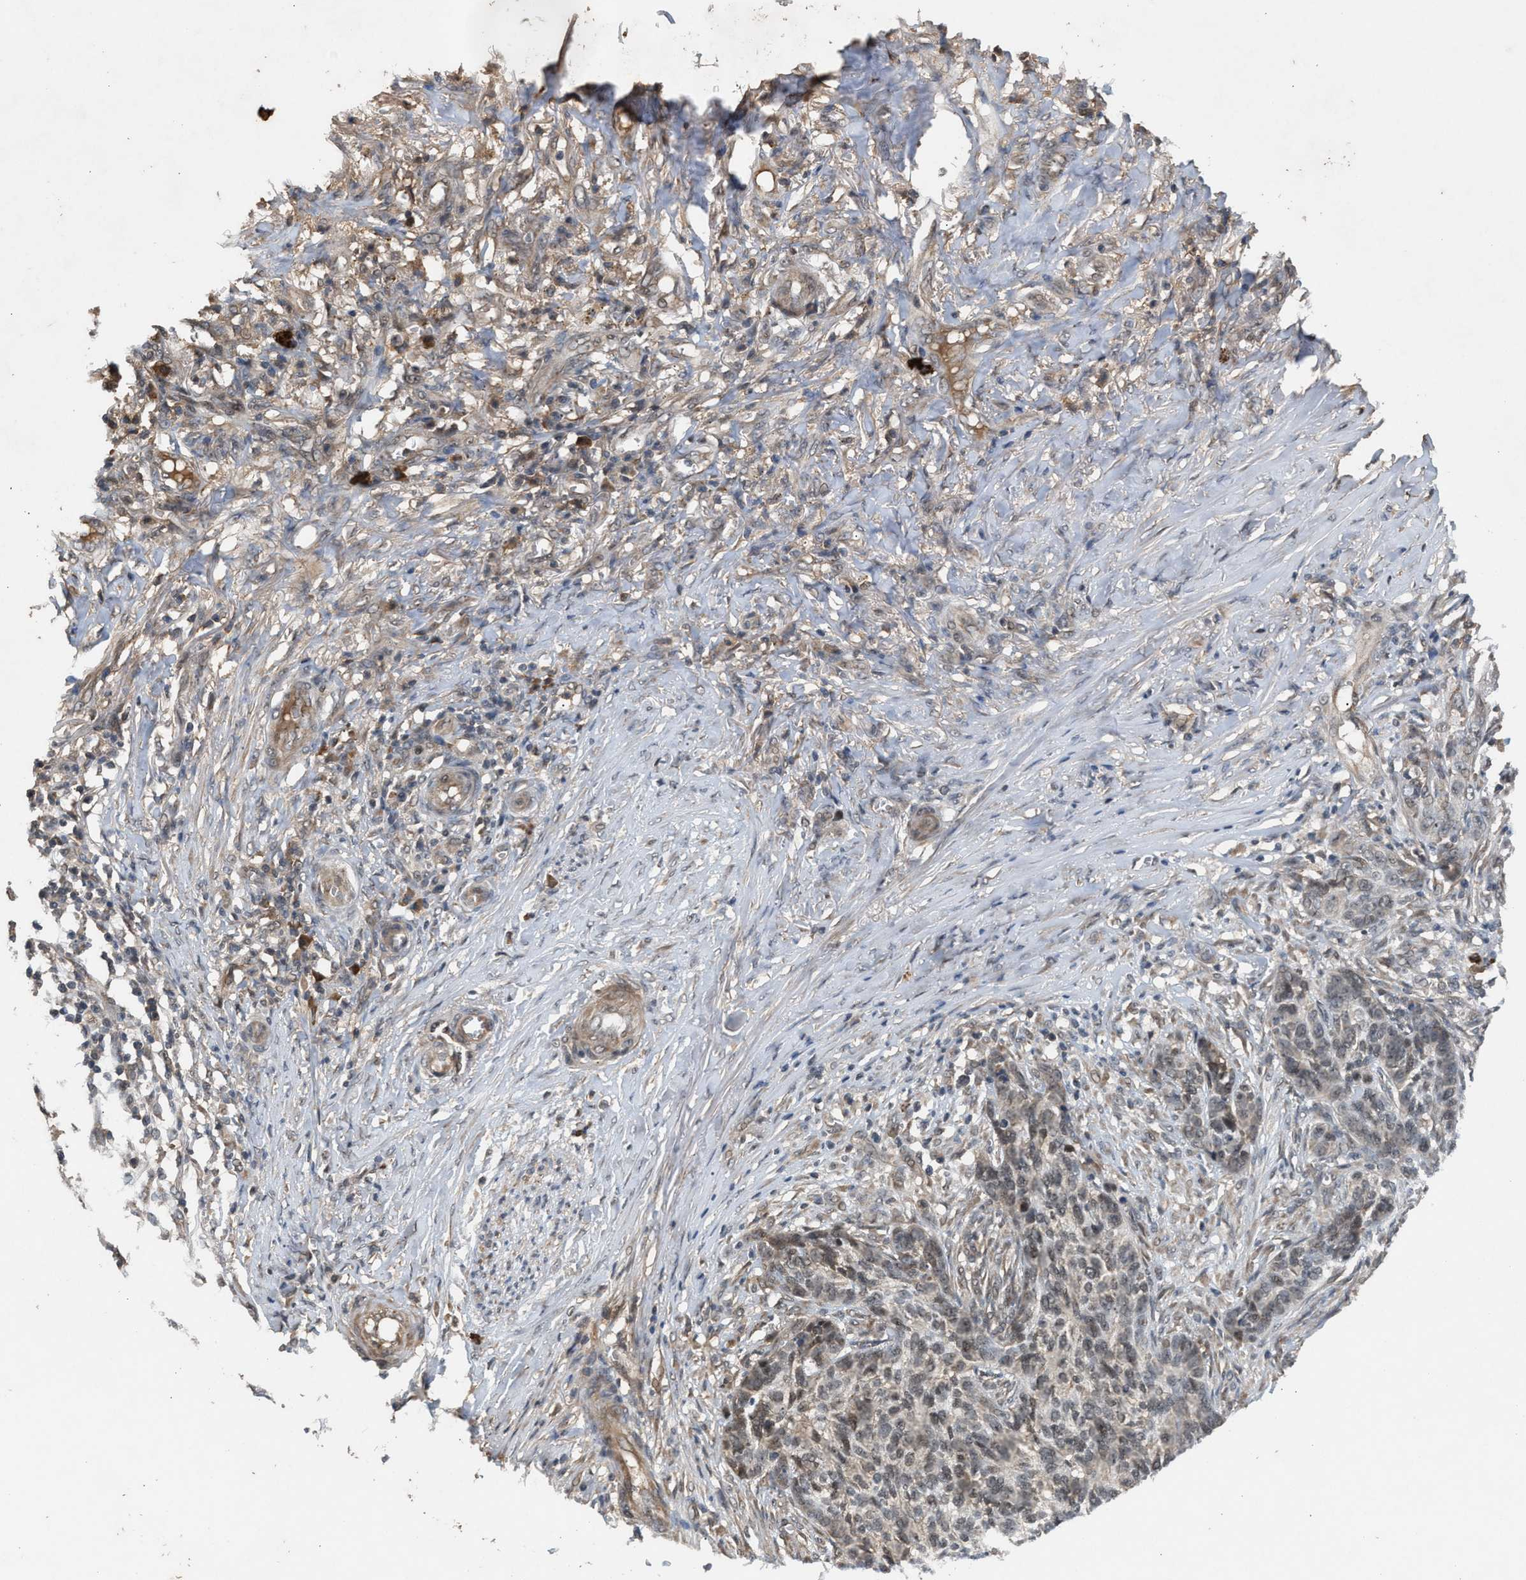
{"staining": {"intensity": "weak", "quantity": "25%-75%", "location": "nuclear"}, "tissue": "skin cancer", "cell_type": "Tumor cells", "image_type": "cancer", "snomed": [{"axis": "morphology", "description": "Basal cell carcinoma"}, {"axis": "topography", "description": "Skin"}], "caption": "Tumor cells exhibit low levels of weak nuclear positivity in about 25%-75% of cells in skin cancer (basal cell carcinoma).", "gene": "RUSC2", "patient": {"sex": "male", "age": 85}}